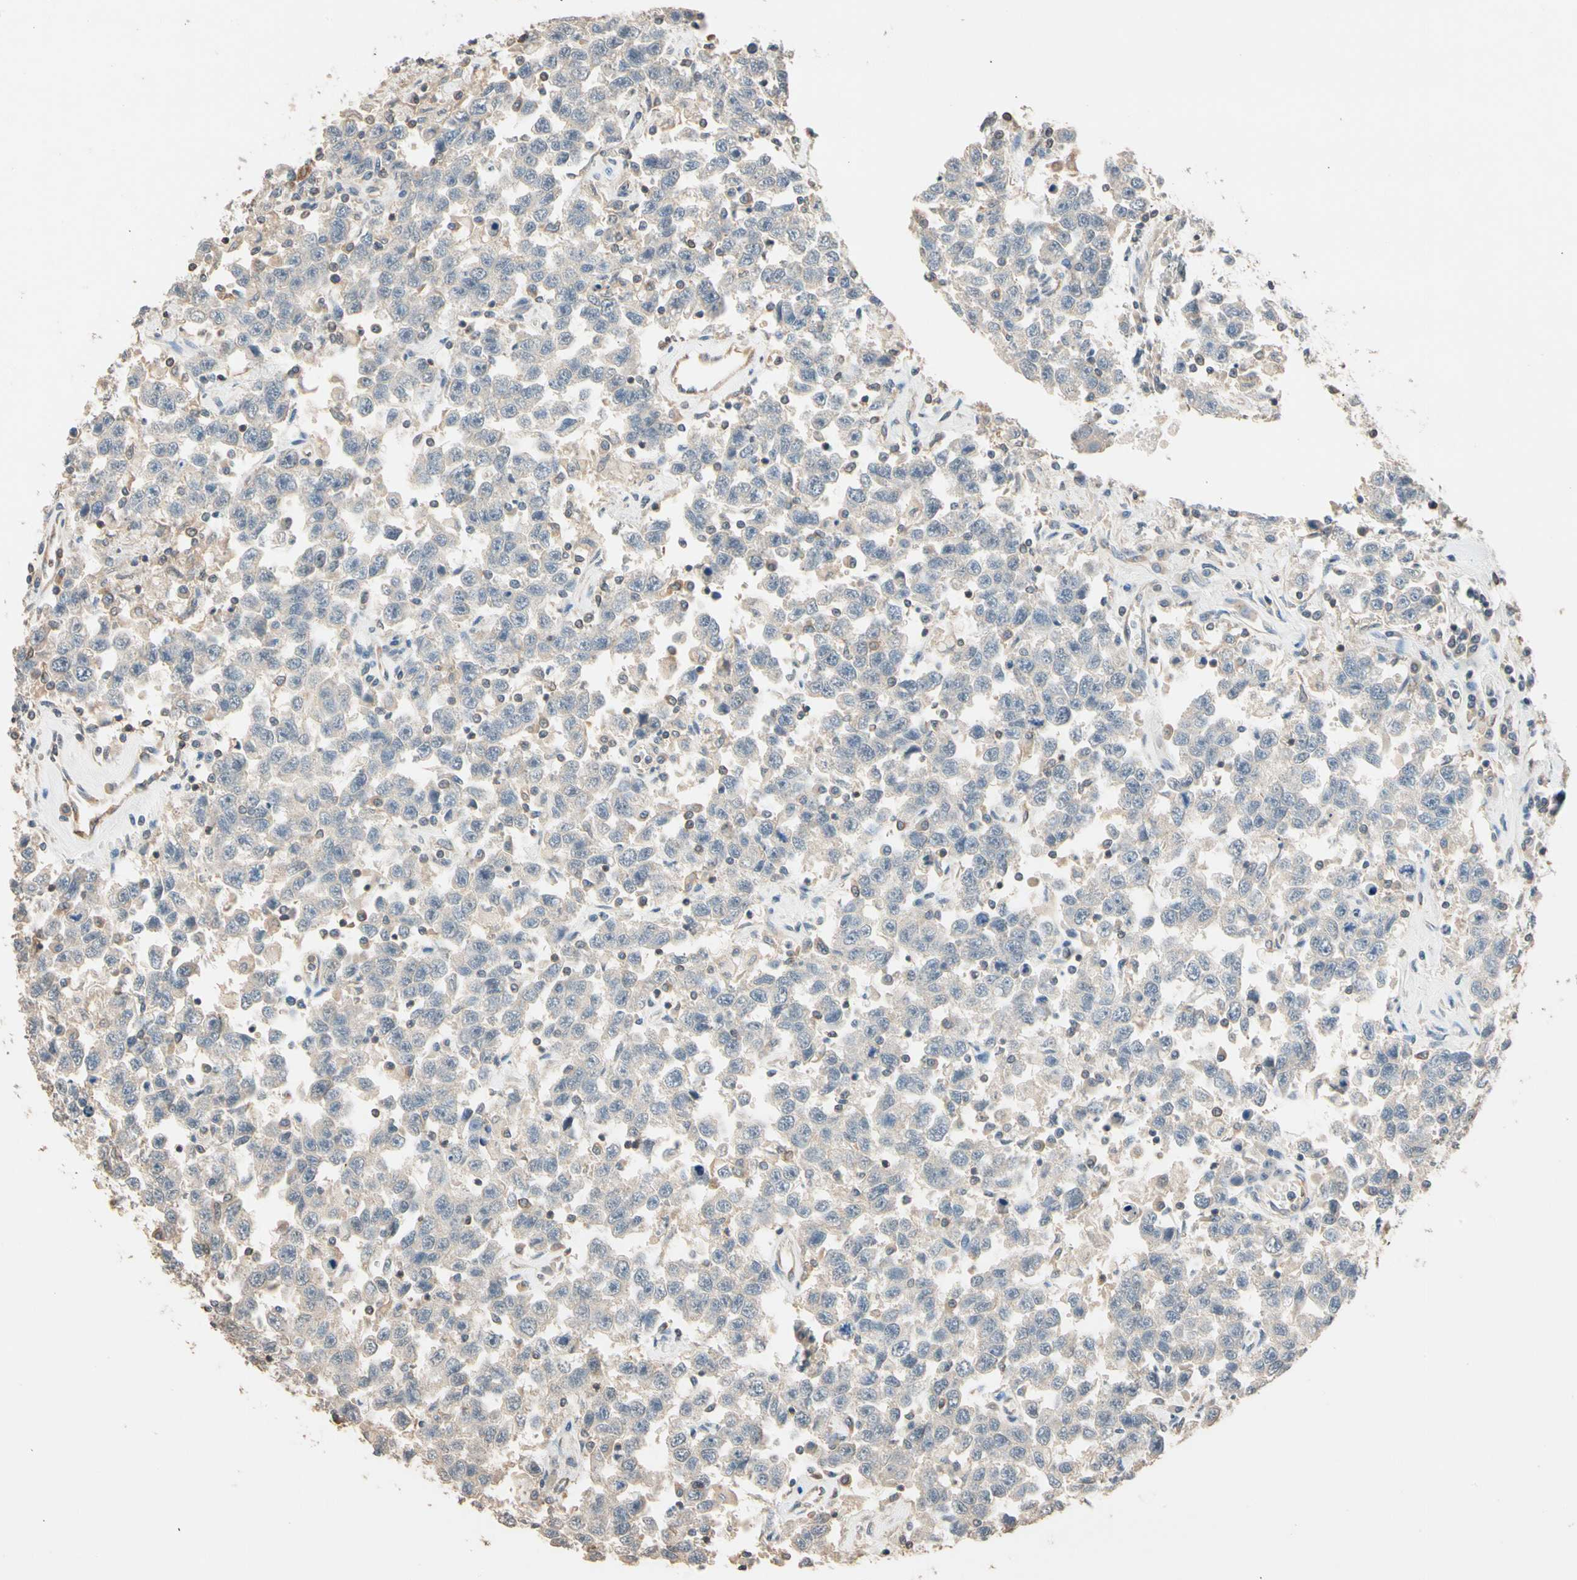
{"staining": {"intensity": "negative", "quantity": "none", "location": "none"}, "tissue": "testis cancer", "cell_type": "Tumor cells", "image_type": "cancer", "snomed": [{"axis": "morphology", "description": "Seminoma, NOS"}, {"axis": "topography", "description": "Testis"}], "caption": "Tumor cells are negative for brown protein staining in testis cancer (seminoma).", "gene": "MAP3K7", "patient": {"sex": "male", "age": 41}}